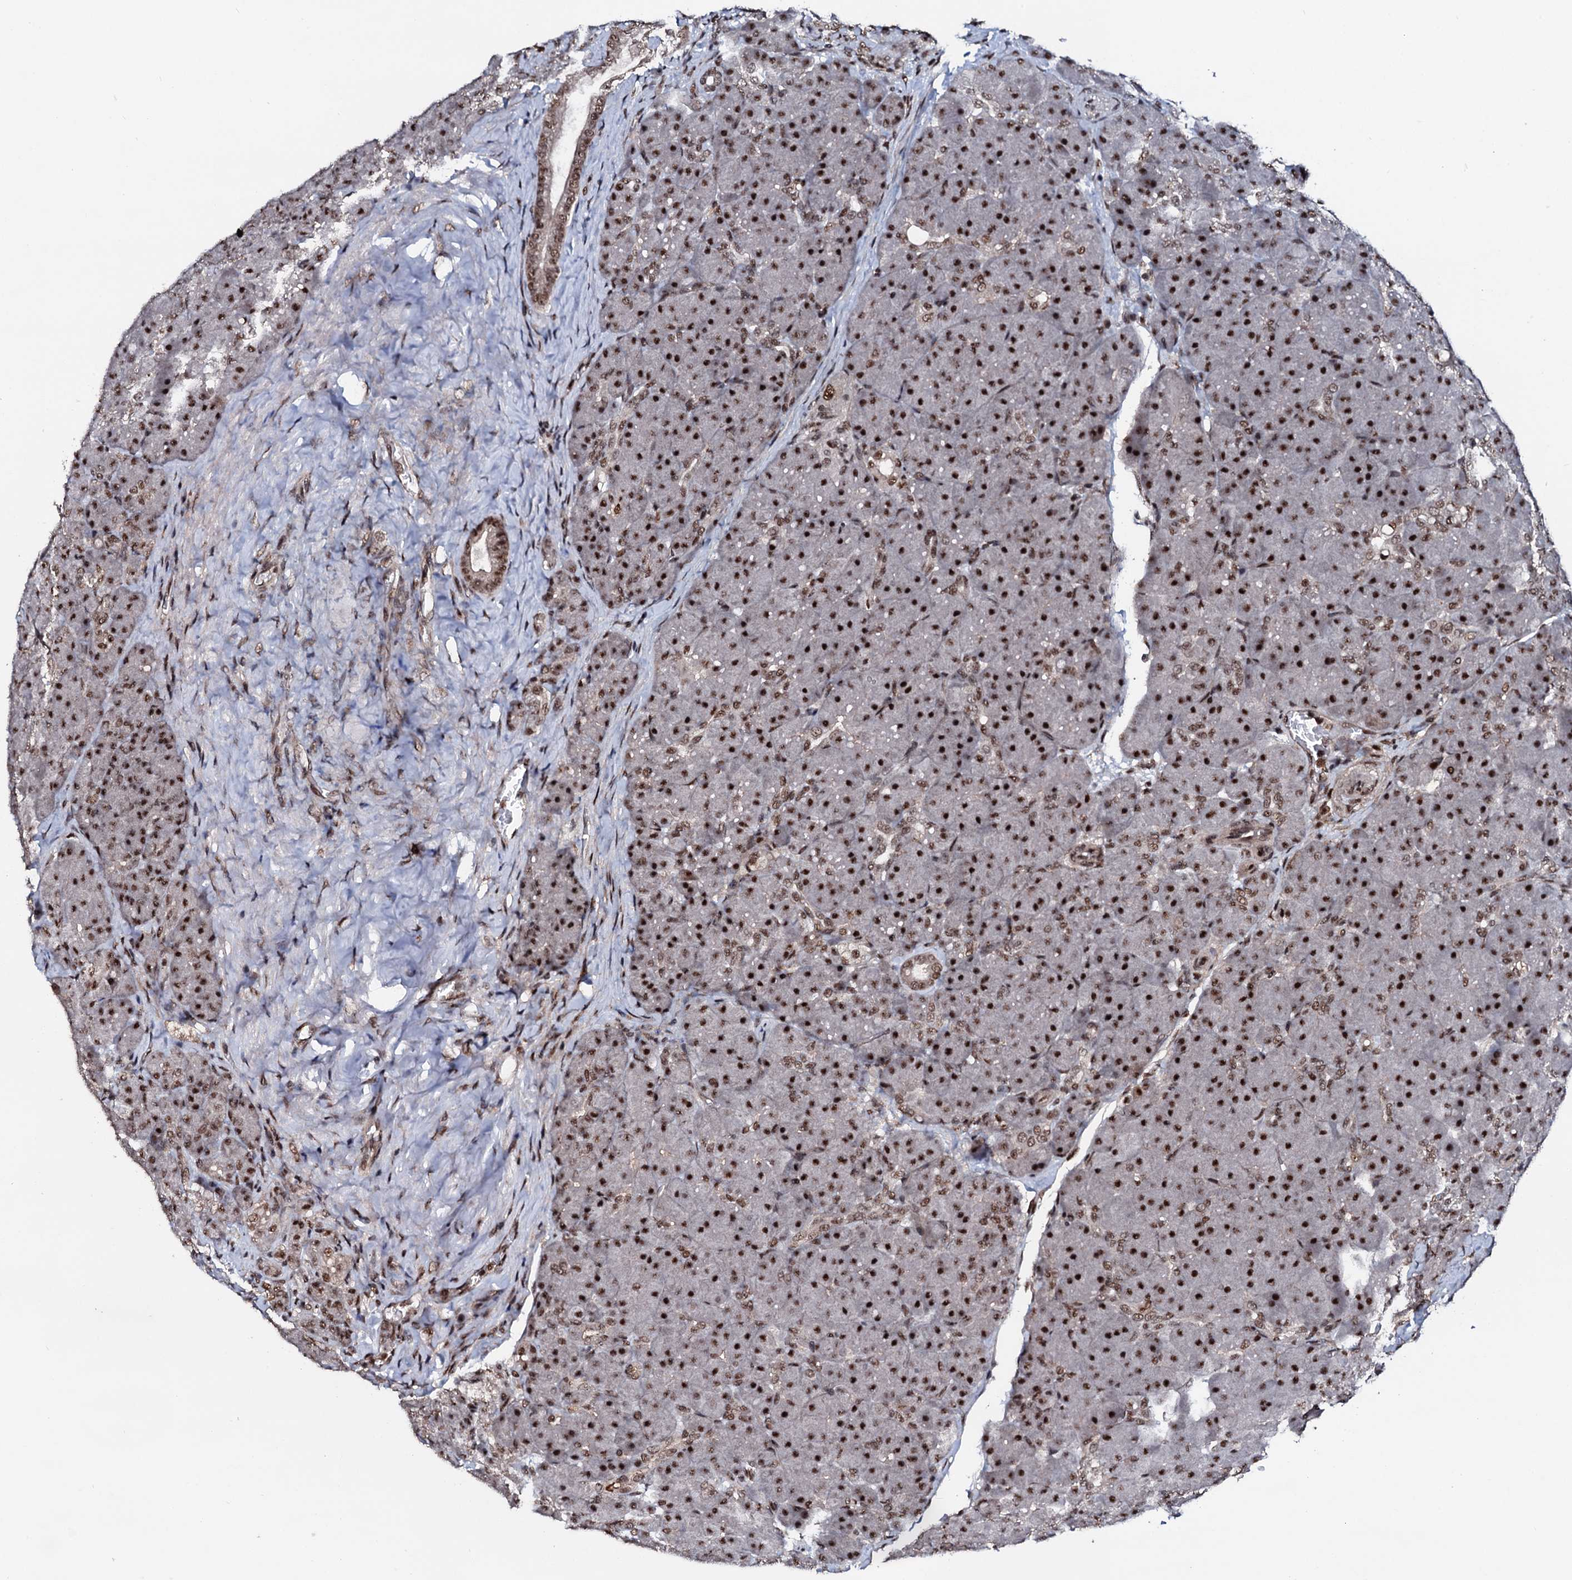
{"staining": {"intensity": "strong", "quantity": ">75%", "location": "cytoplasmic/membranous,nuclear"}, "tissue": "pancreas", "cell_type": "Exocrine glandular cells", "image_type": "normal", "snomed": [{"axis": "morphology", "description": "Normal tissue, NOS"}, {"axis": "topography", "description": "Pancreas"}], "caption": "Protein analysis of normal pancreas exhibits strong cytoplasmic/membranous,nuclear positivity in about >75% of exocrine glandular cells.", "gene": "PRPF18", "patient": {"sex": "male", "age": 66}}